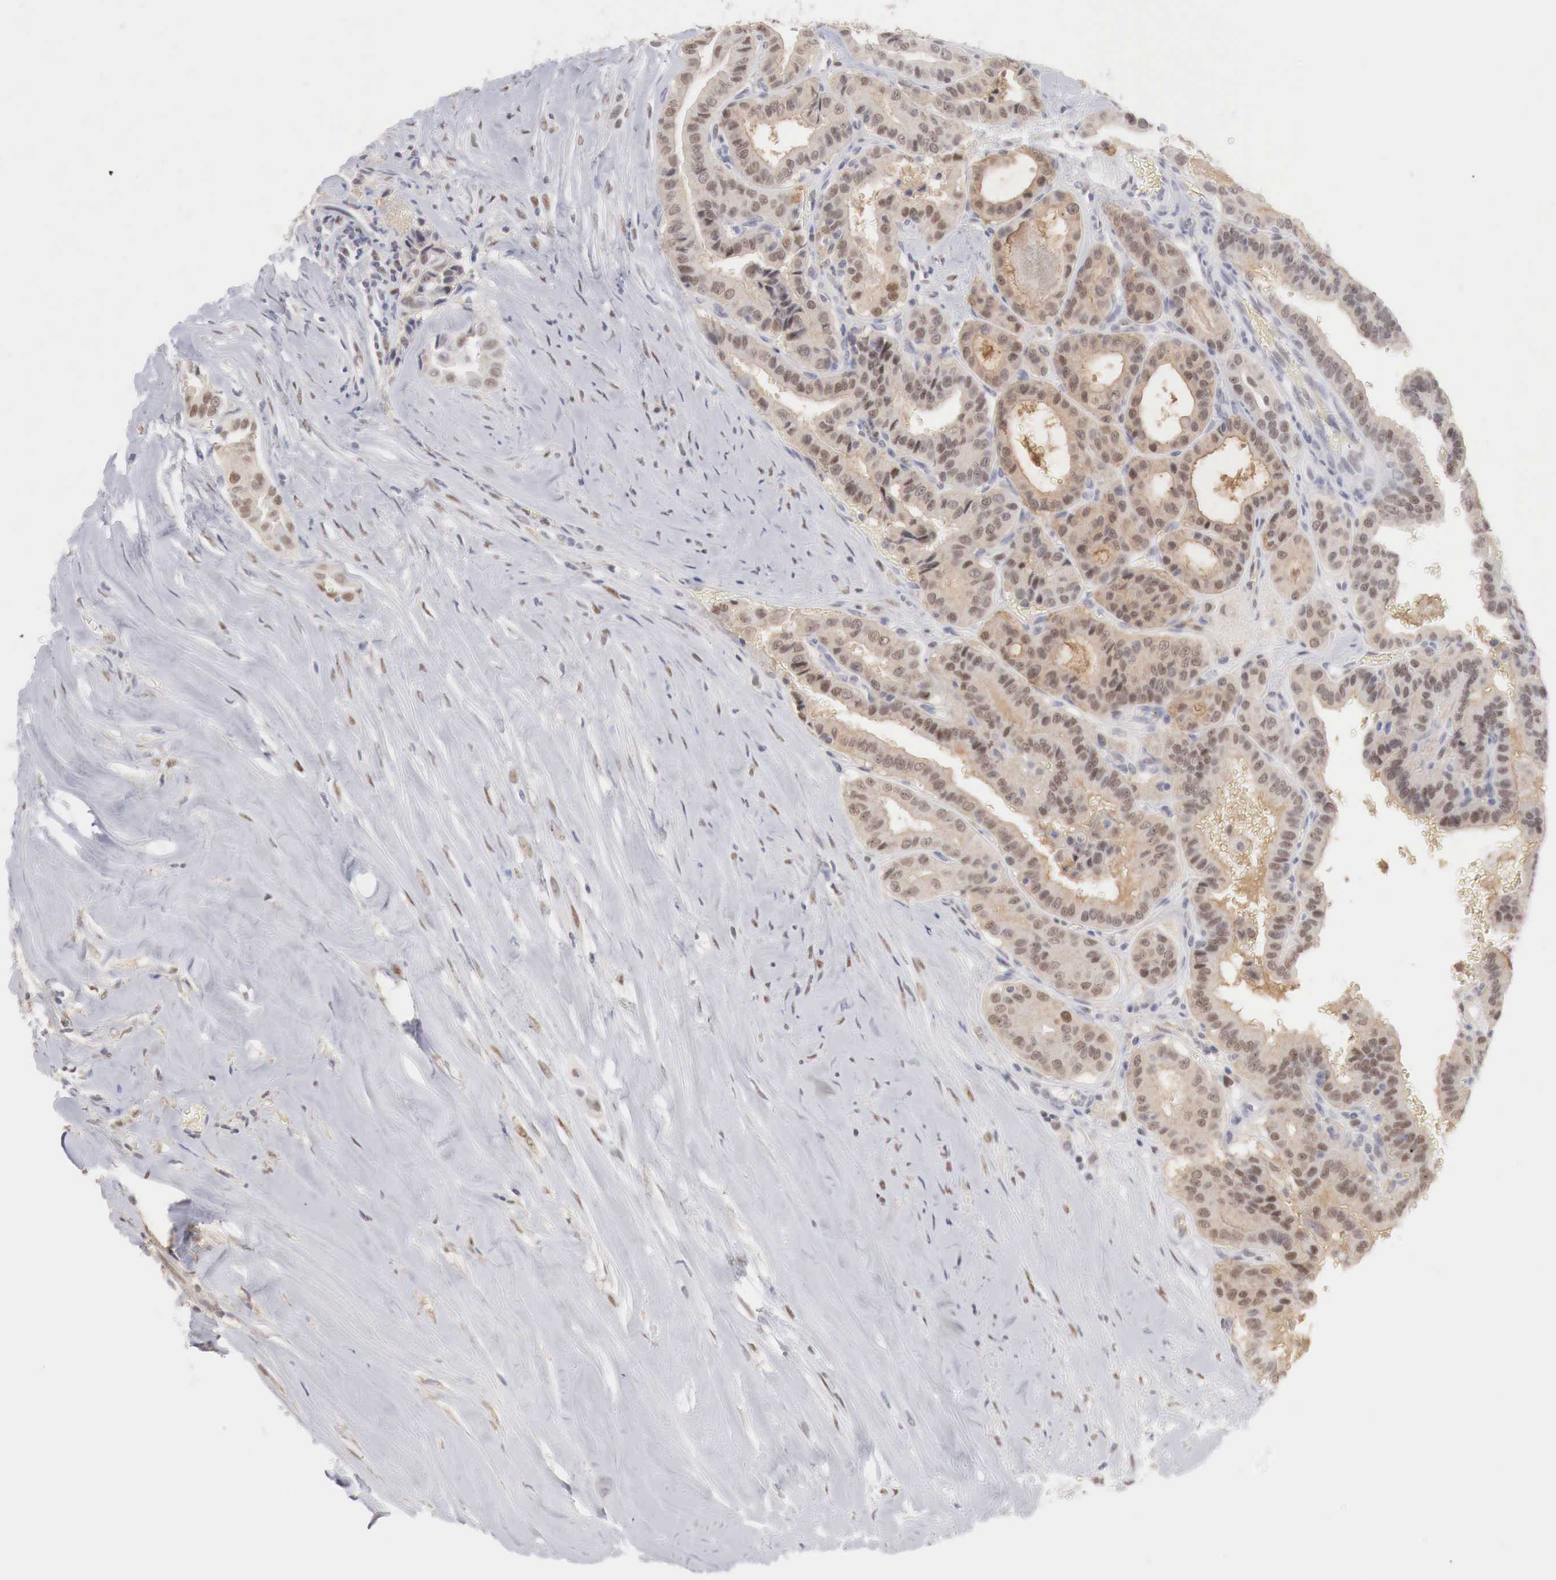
{"staining": {"intensity": "moderate", "quantity": ">75%", "location": "nuclear"}, "tissue": "thyroid cancer", "cell_type": "Tumor cells", "image_type": "cancer", "snomed": [{"axis": "morphology", "description": "Papillary adenocarcinoma, NOS"}, {"axis": "topography", "description": "Thyroid gland"}], "caption": "Thyroid papillary adenocarcinoma was stained to show a protein in brown. There is medium levels of moderate nuclear positivity in approximately >75% of tumor cells. The protein is shown in brown color, while the nuclei are stained blue.", "gene": "FOXP2", "patient": {"sex": "male", "age": 87}}